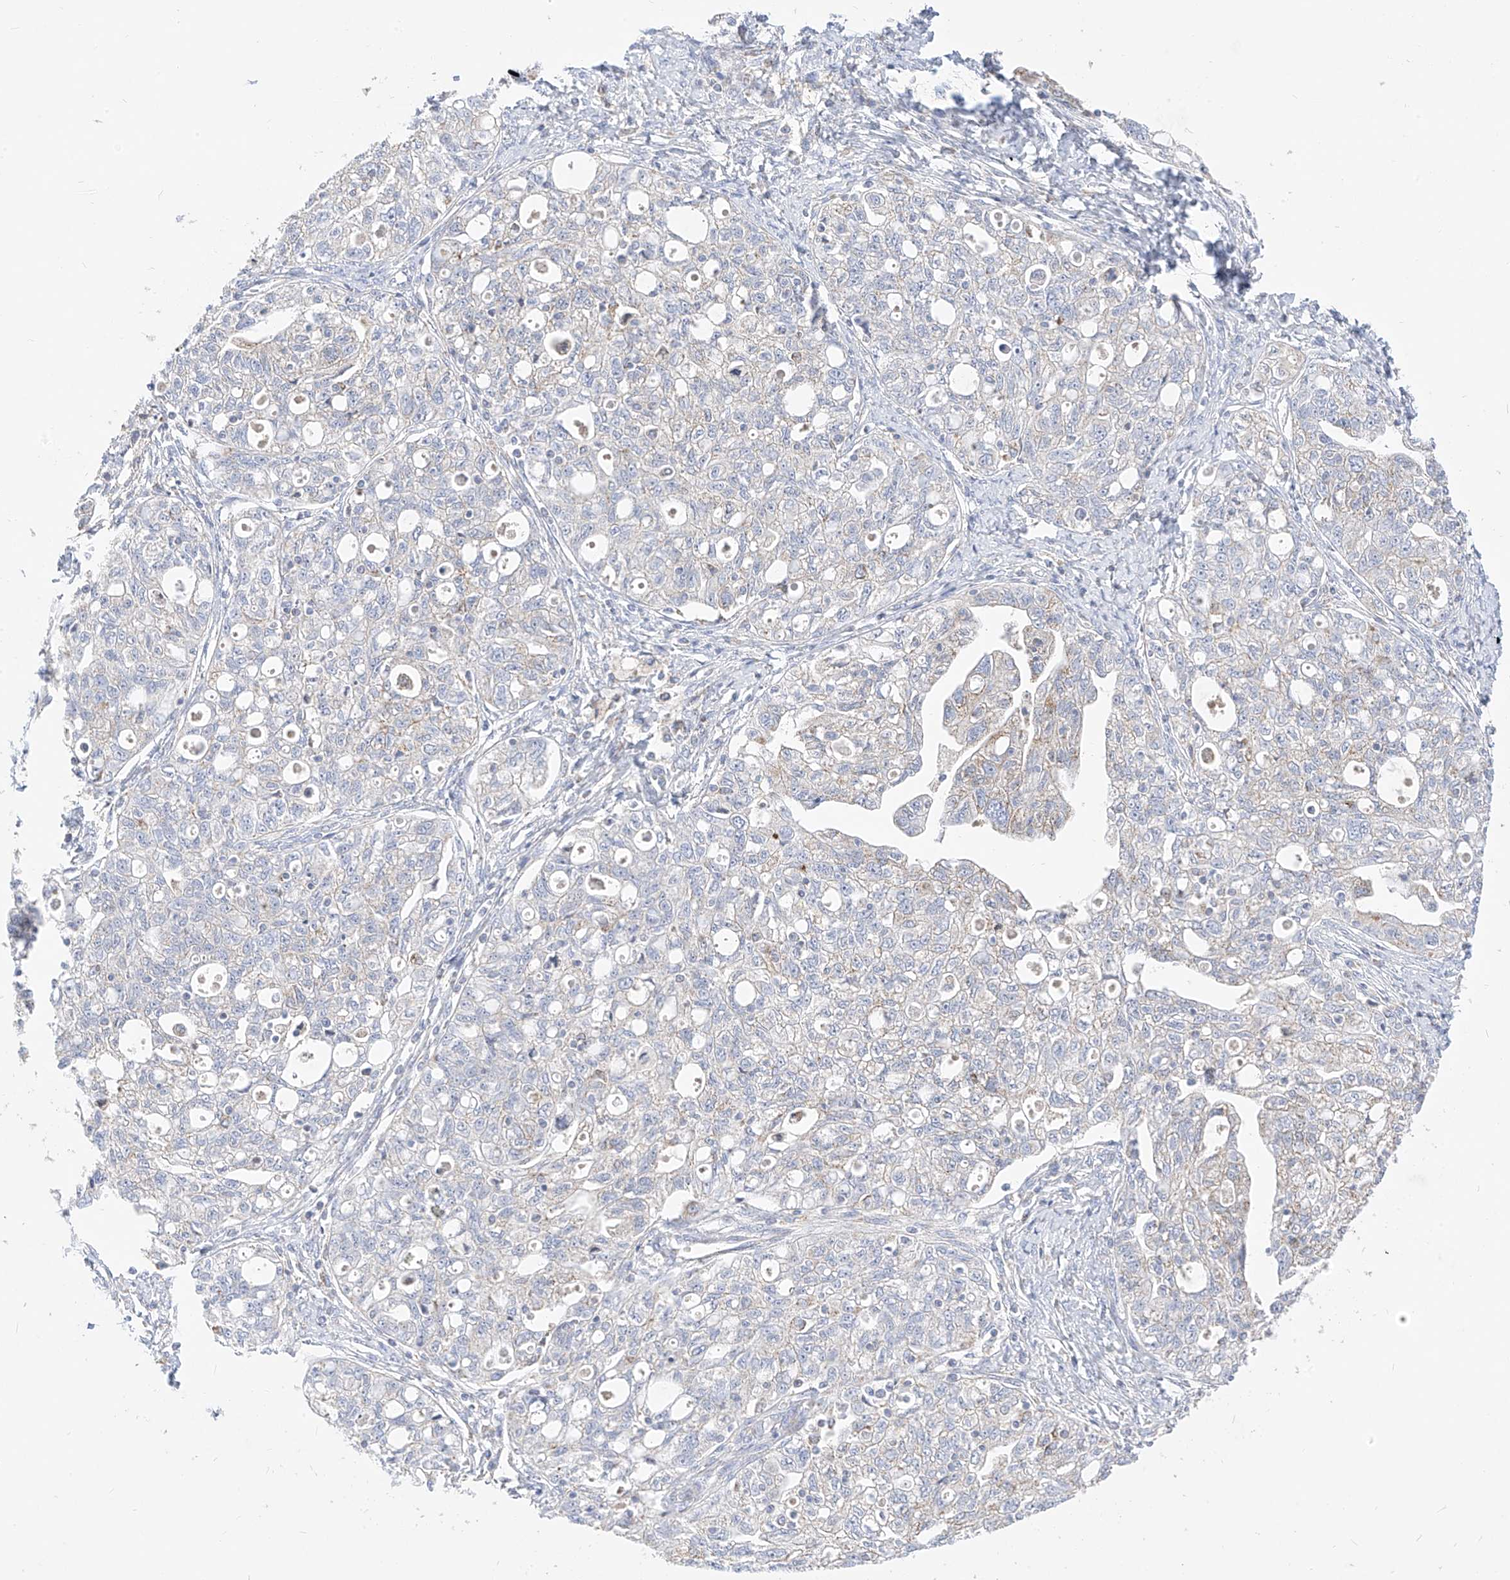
{"staining": {"intensity": "negative", "quantity": "none", "location": "none"}, "tissue": "ovarian cancer", "cell_type": "Tumor cells", "image_type": "cancer", "snomed": [{"axis": "morphology", "description": "Carcinoma, NOS"}, {"axis": "morphology", "description": "Cystadenocarcinoma, serous, NOS"}, {"axis": "topography", "description": "Ovary"}], "caption": "A micrograph of human ovarian cancer is negative for staining in tumor cells.", "gene": "RASA2", "patient": {"sex": "female", "age": 69}}